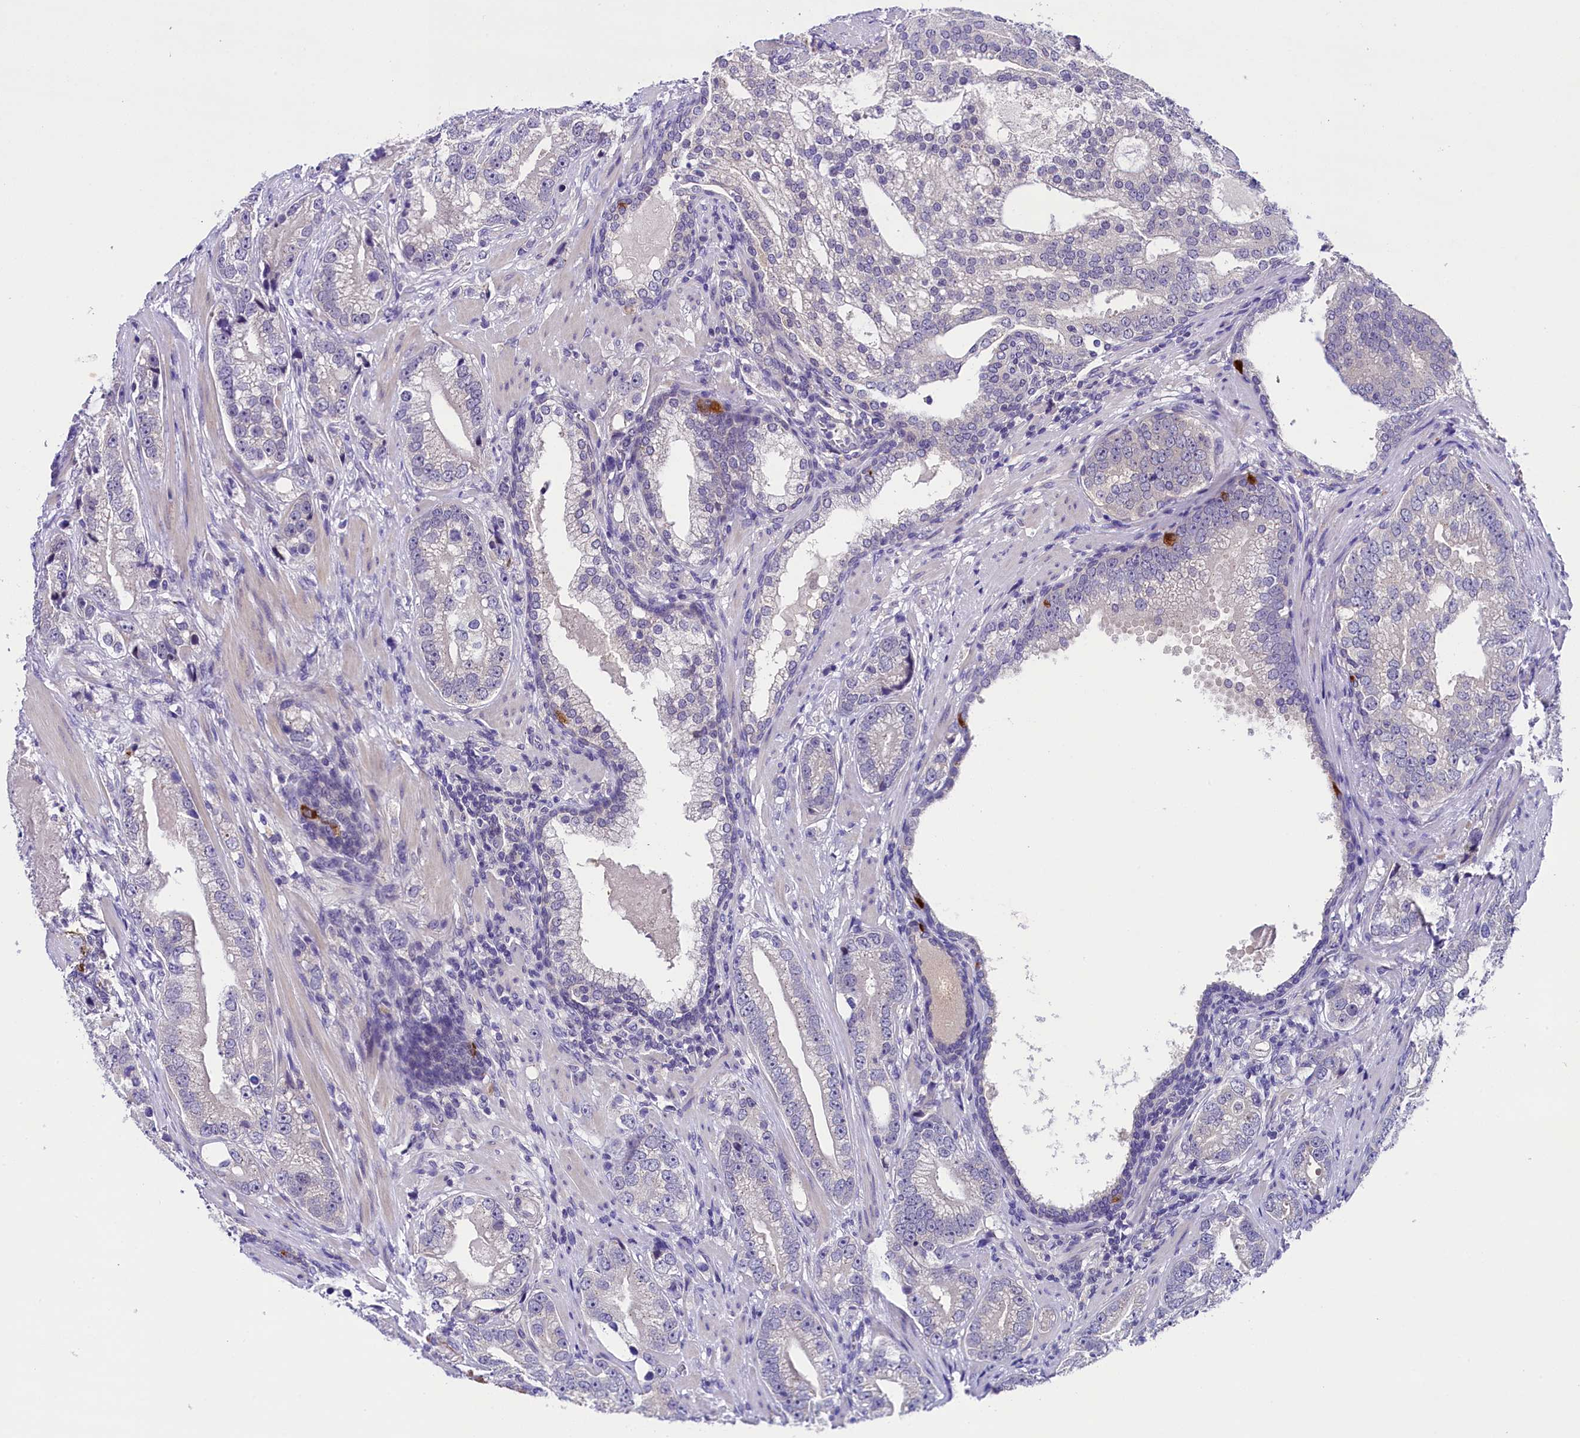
{"staining": {"intensity": "negative", "quantity": "none", "location": "none"}, "tissue": "prostate cancer", "cell_type": "Tumor cells", "image_type": "cancer", "snomed": [{"axis": "morphology", "description": "Adenocarcinoma, High grade"}, {"axis": "topography", "description": "Prostate"}], "caption": "Immunohistochemistry of human prostate high-grade adenocarcinoma exhibits no staining in tumor cells.", "gene": "IQCN", "patient": {"sex": "male", "age": 75}}